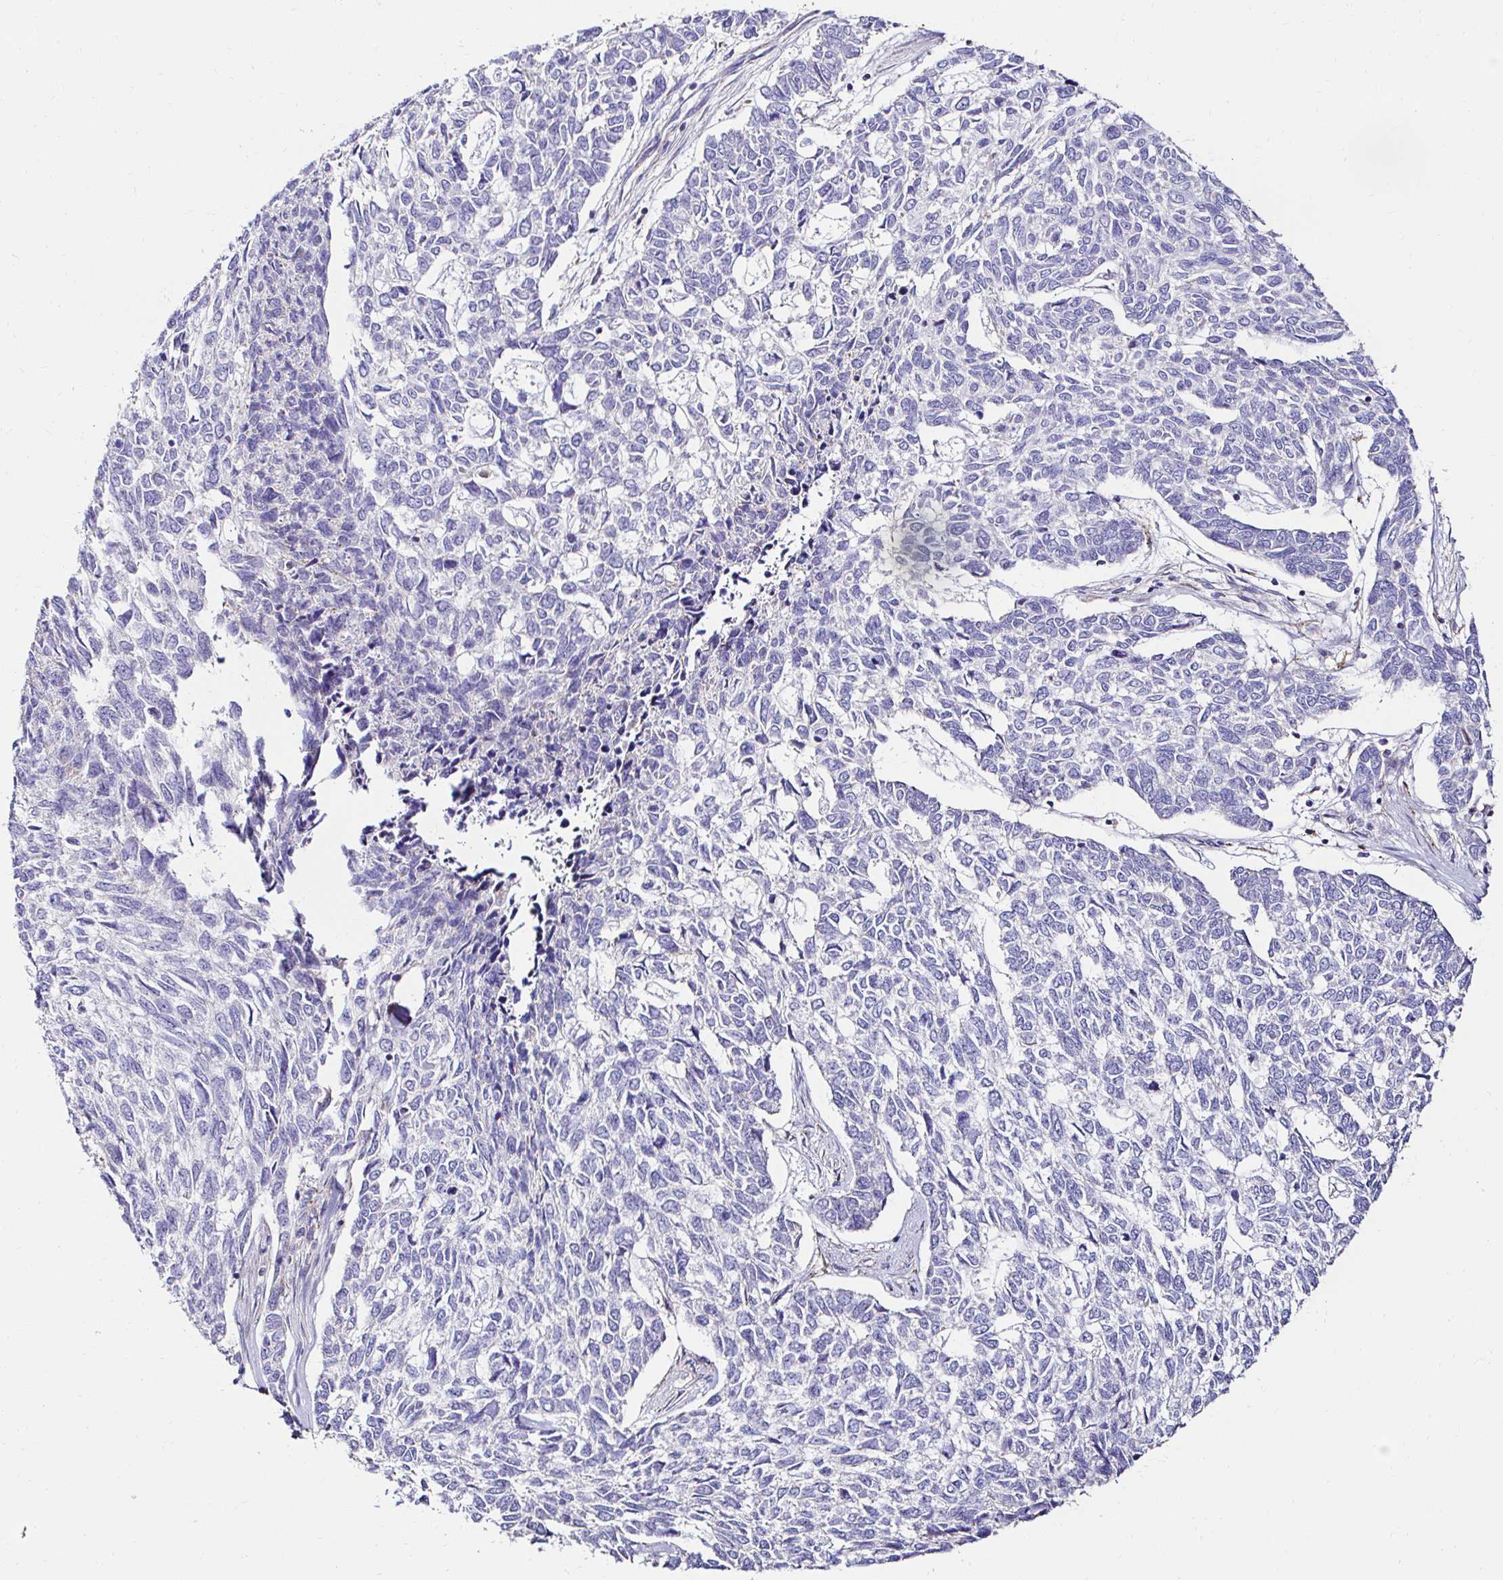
{"staining": {"intensity": "negative", "quantity": "none", "location": "none"}, "tissue": "skin cancer", "cell_type": "Tumor cells", "image_type": "cancer", "snomed": [{"axis": "morphology", "description": "Basal cell carcinoma"}, {"axis": "topography", "description": "Skin"}], "caption": "Tumor cells are negative for brown protein staining in skin cancer. (DAB immunohistochemistry (IHC) visualized using brightfield microscopy, high magnification).", "gene": "GALNS", "patient": {"sex": "female", "age": 65}}